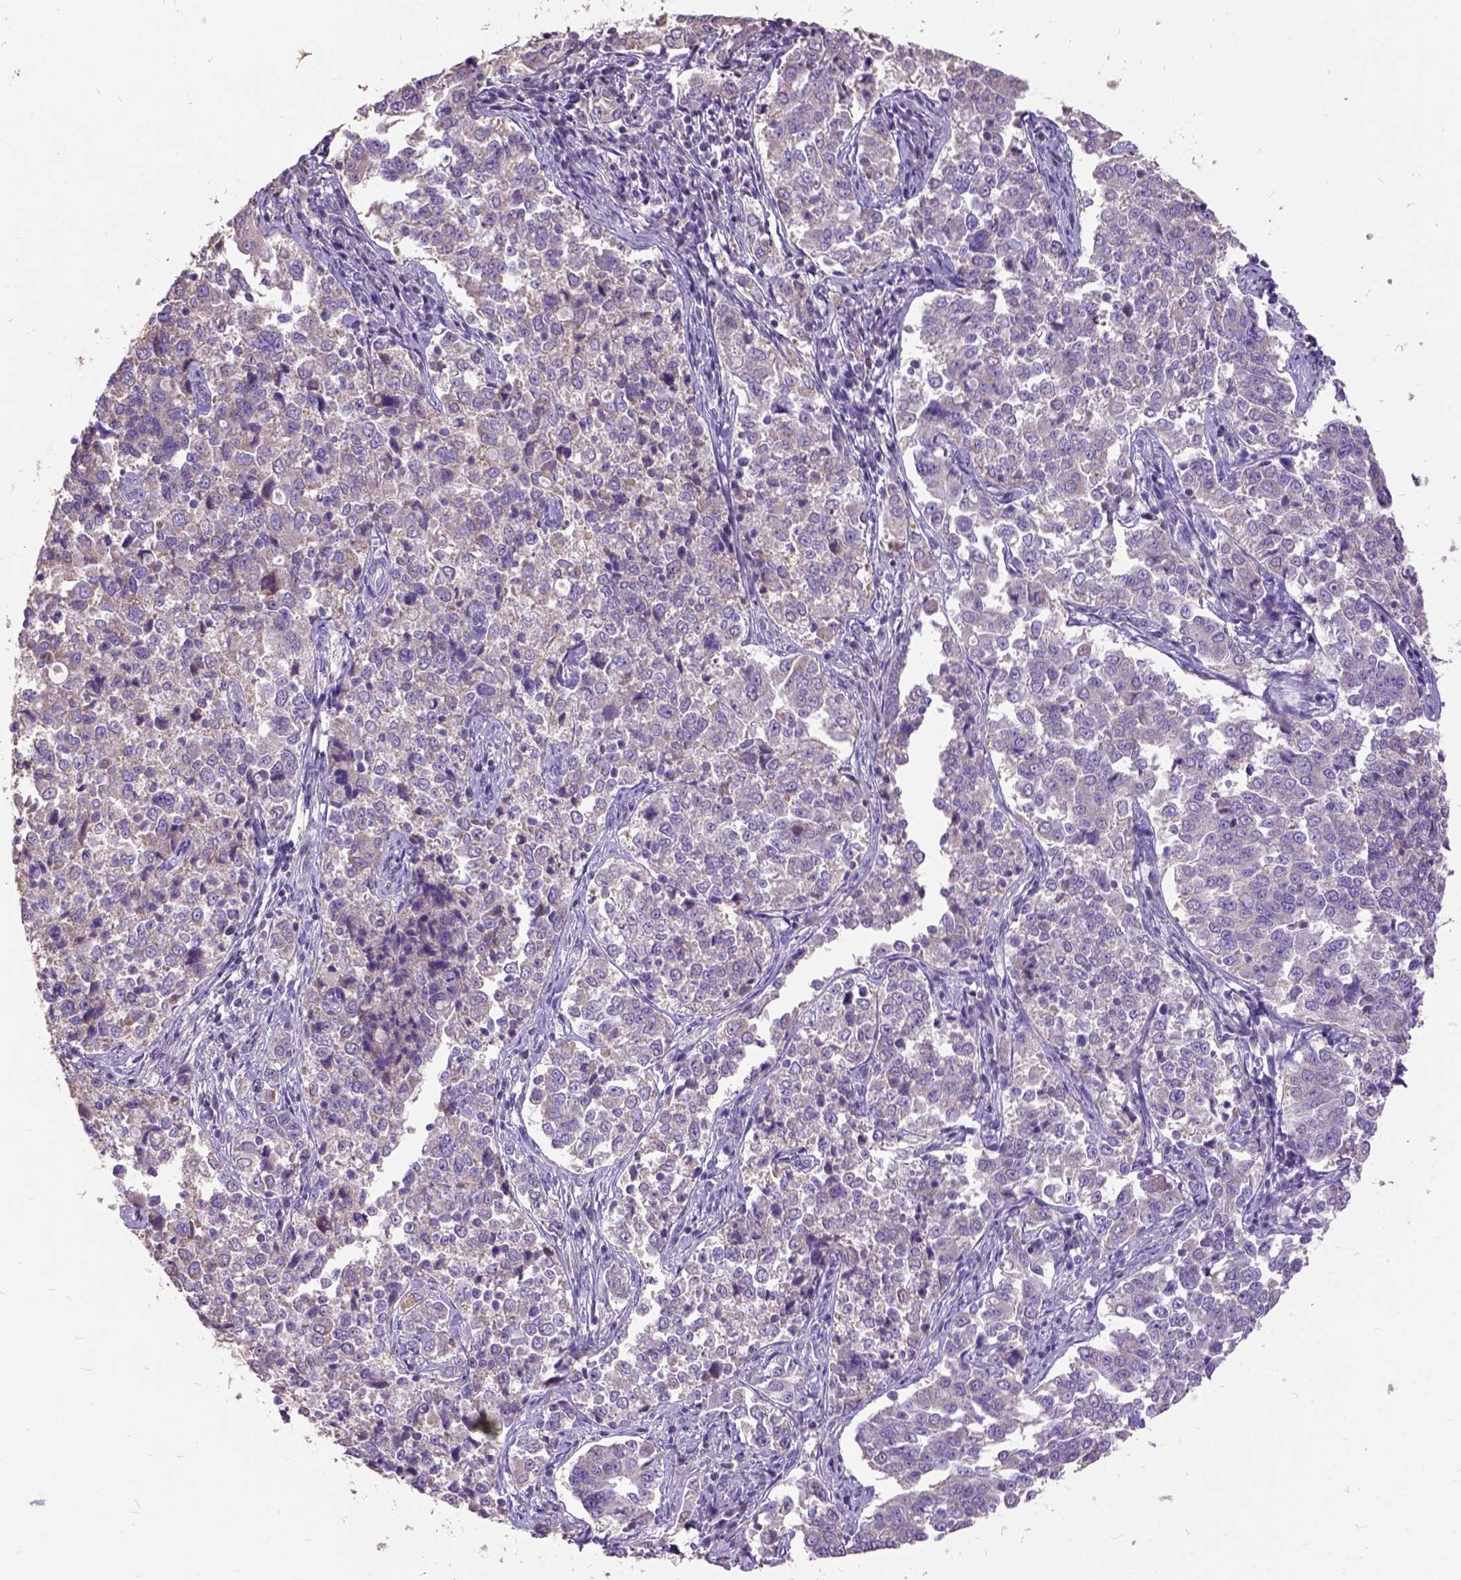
{"staining": {"intensity": "weak", "quantity": "25%-75%", "location": "cytoplasmic/membranous"}, "tissue": "endometrial cancer", "cell_type": "Tumor cells", "image_type": "cancer", "snomed": [{"axis": "morphology", "description": "Adenocarcinoma, NOS"}, {"axis": "topography", "description": "Endometrium"}], "caption": "The histopathology image reveals immunohistochemical staining of endometrial adenocarcinoma. There is weak cytoplasmic/membranous positivity is seen in approximately 25%-75% of tumor cells.", "gene": "DQX1", "patient": {"sex": "female", "age": 43}}